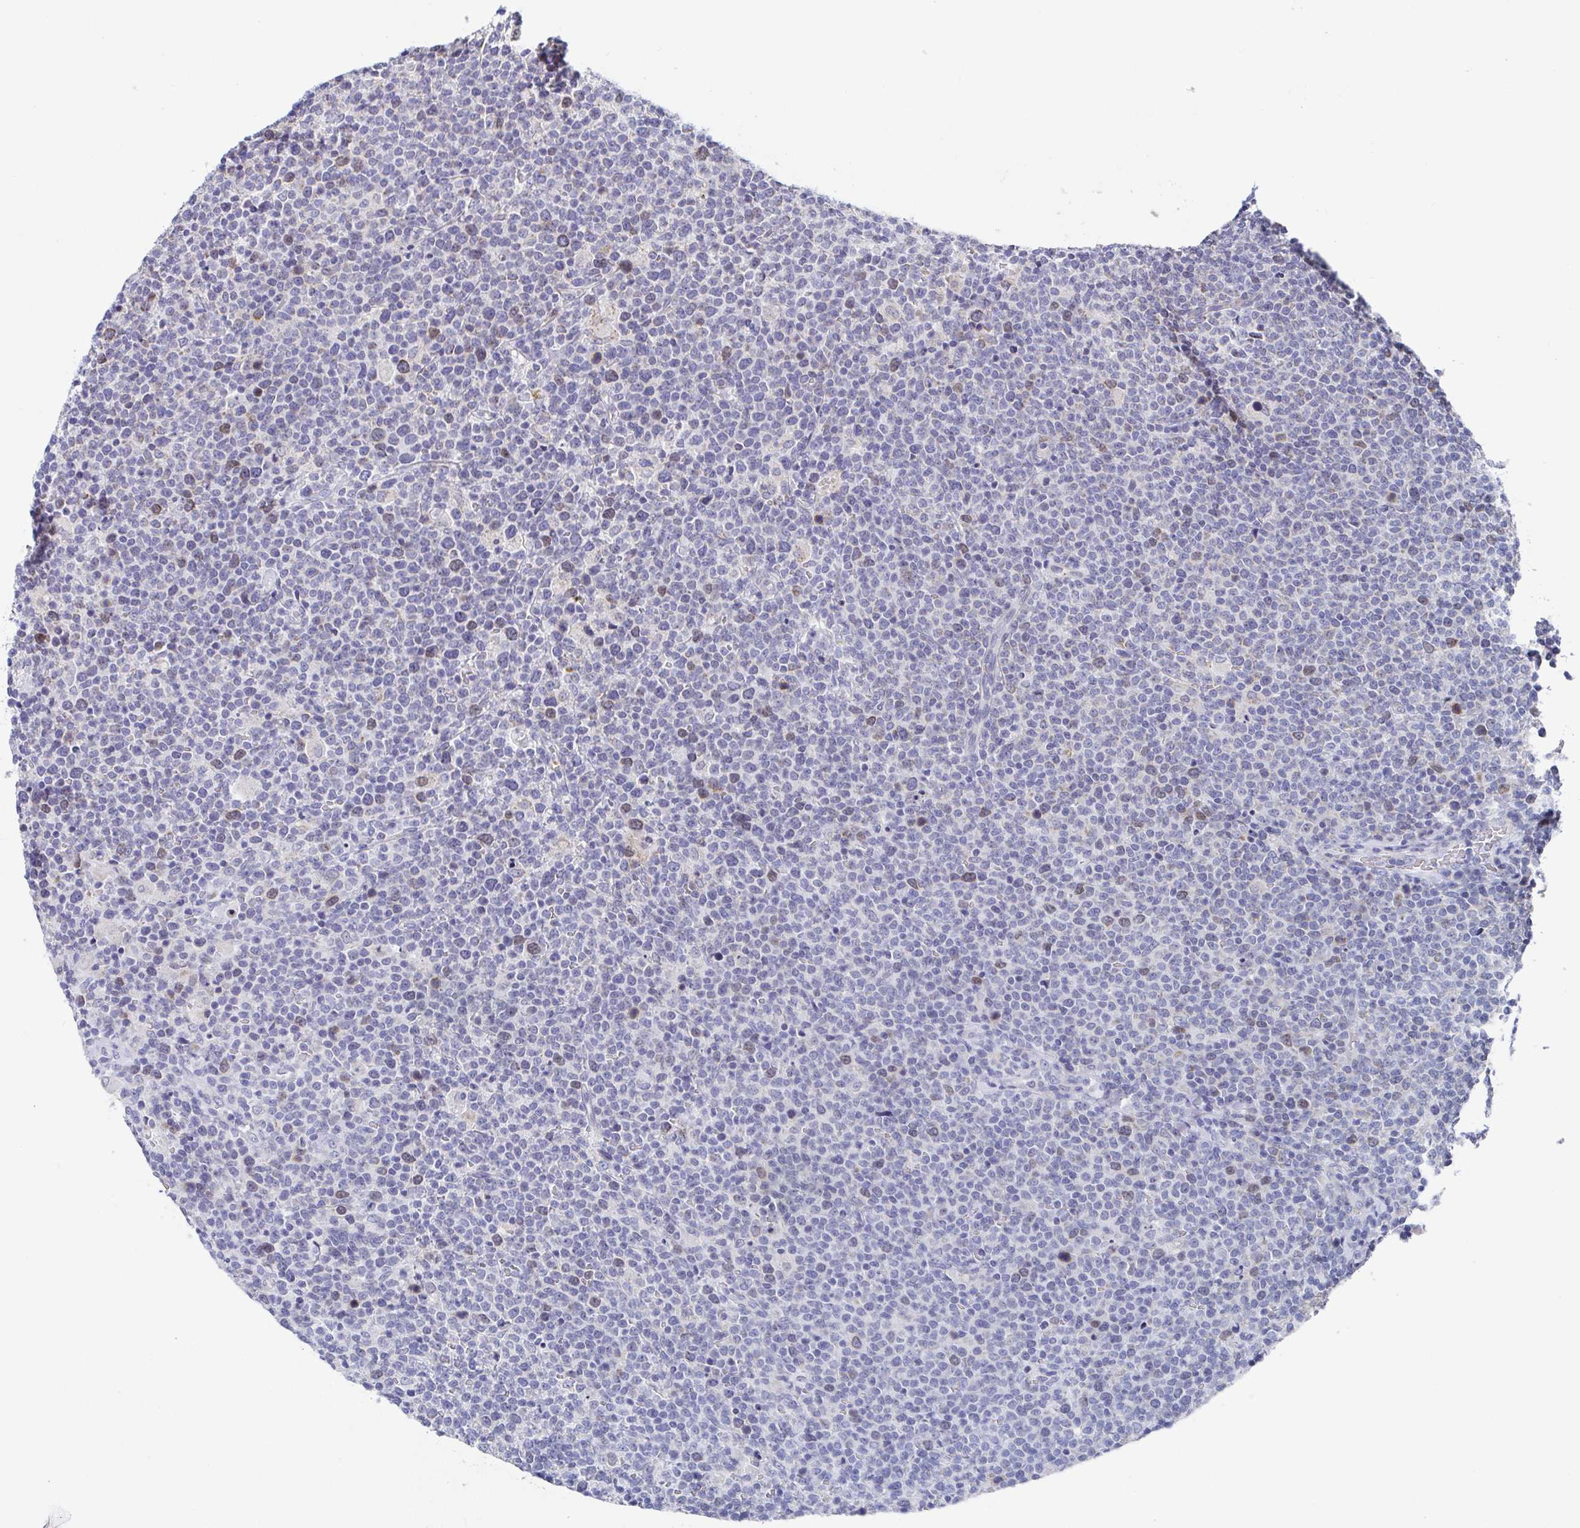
{"staining": {"intensity": "weak", "quantity": "<25%", "location": "nuclear"}, "tissue": "lymphoma", "cell_type": "Tumor cells", "image_type": "cancer", "snomed": [{"axis": "morphology", "description": "Malignant lymphoma, non-Hodgkin's type, High grade"}, {"axis": "topography", "description": "Lymph node"}], "caption": "Immunohistochemistry micrograph of lymphoma stained for a protein (brown), which displays no expression in tumor cells.", "gene": "ATP5F1C", "patient": {"sex": "male", "age": 61}}